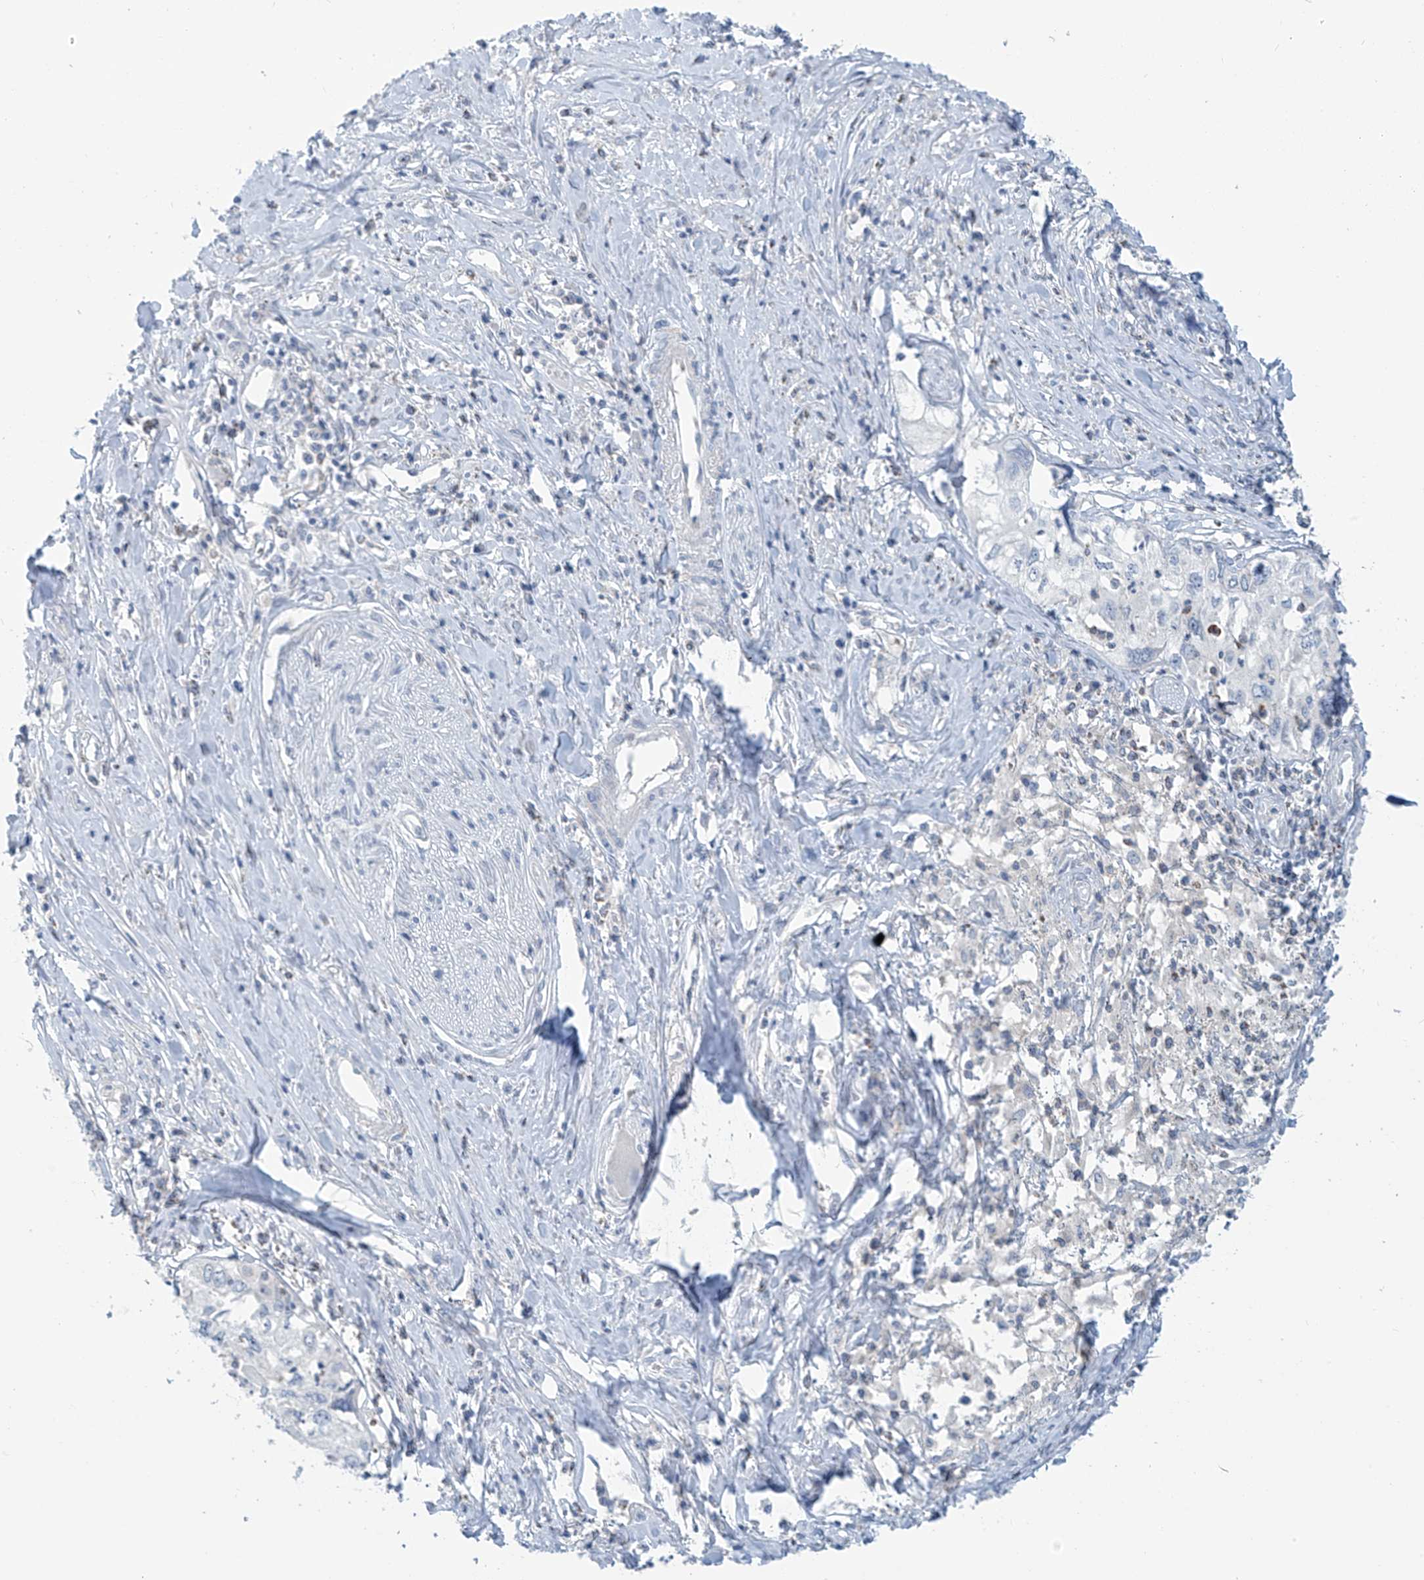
{"staining": {"intensity": "negative", "quantity": "none", "location": "none"}, "tissue": "cervical cancer", "cell_type": "Tumor cells", "image_type": "cancer", "snomed": [{"axis": "morphology", "description": "Squamous cell carcinoma, NOS"}, {"axis": "topography", "description": "Cervix"}], "caption": "Protein analysis of cervical cancer (squamous cell carcinoma) shows no significant staining in tumor cells.", "gene": "SLC6A12", "patient": {"sex": "female", "age": 31}}